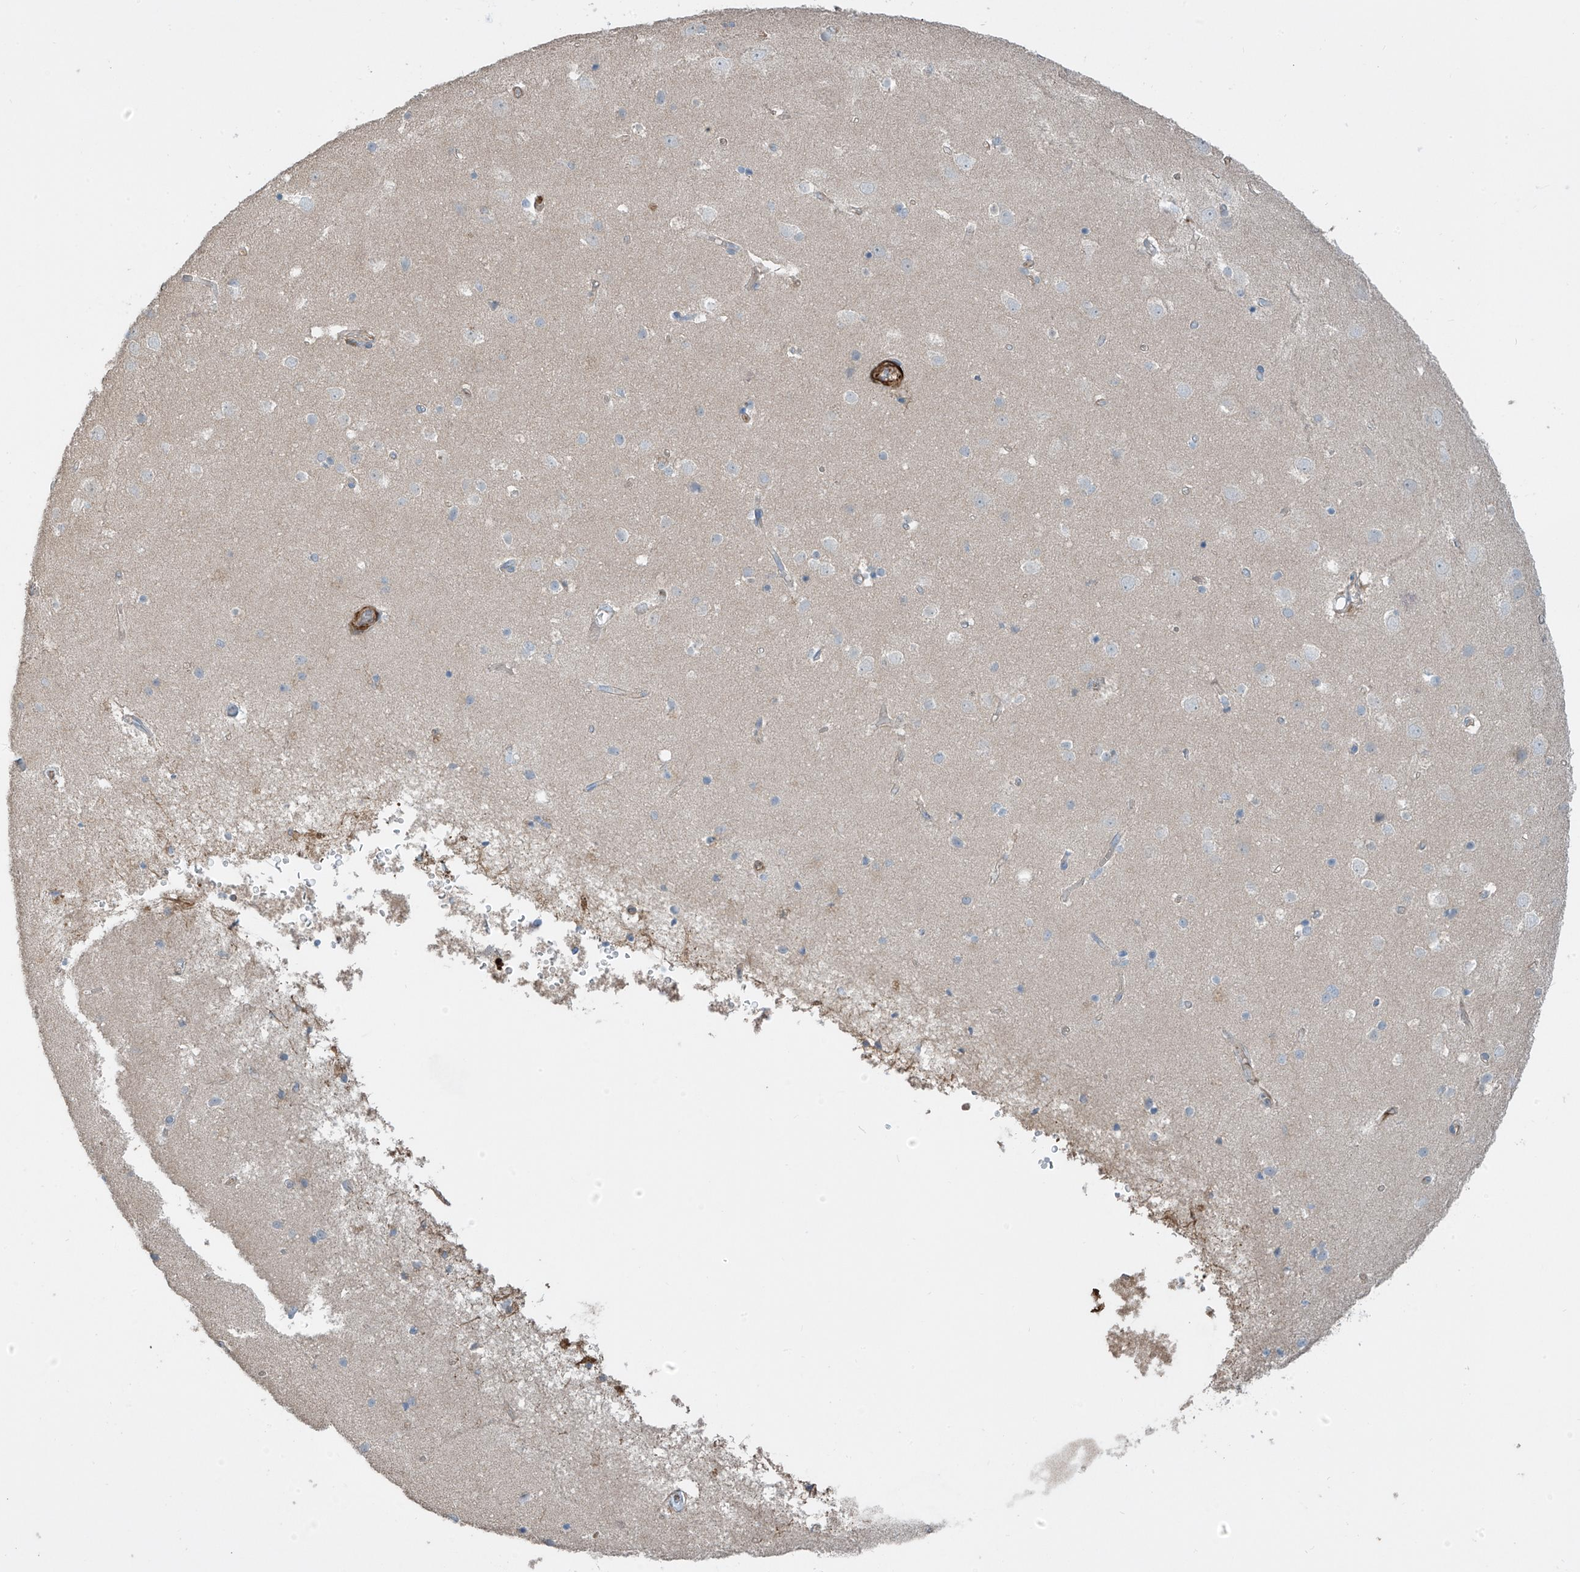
{"staining": {"intensity": "negative", "quantity": "none", "location": "none"}, "tissue": "cerebral cortex", "cell_type": "Endothelial cells", "image_type": "normal", "snomed": [{"axis": "morphology", "description": "Normal tissue, NOS"}, {"axis": "topography", "description": "Cerebral cortex"}], "caption": "The photomicrograph demonstrates no significant staining in endothelial cells of cerebral cortex. Brightfield microscopy of immunohistochemistry stained with DAB (3,3'-diaminobenzidine) (brown) and hematoxylin (blue), captured at high magnification.", "gene": "SH3BGRL3", "patient": {"sex": "male", "age": 54}}